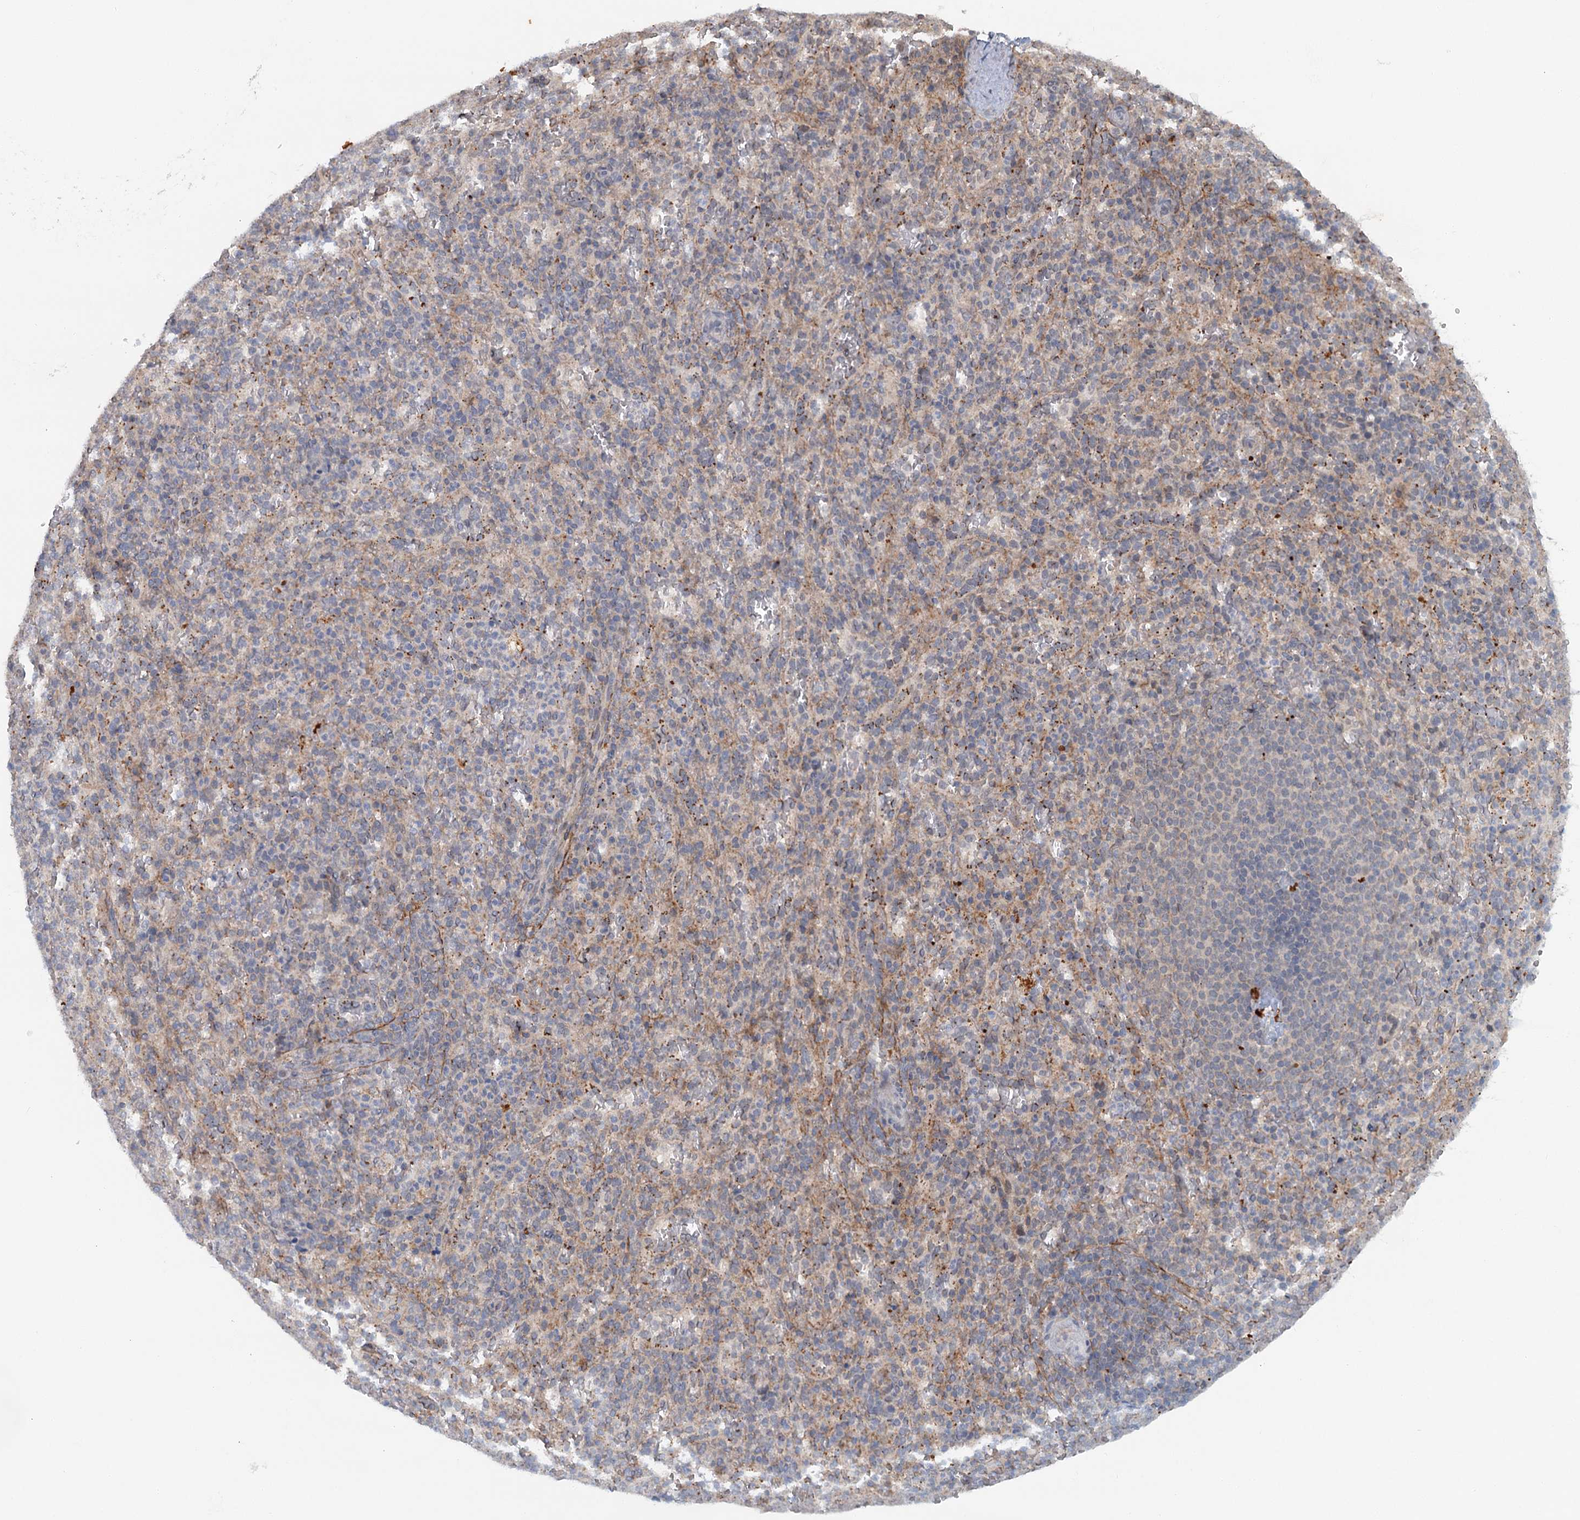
{"staining": {"intensity": "negative", "quantity": "none", "location": "none"}, "tissue": "spleen", "cell_type": "Cells in red pulp", "image_type": "normal", "snomed": [{"axis": "morphology", "description": "Normal tissue, NOS"}, {"axis": "topography", "description": "Spleen"}], "caption": "DAB immunohistochemical staining of normal spleen displays no significant expression in cells in red pulp.", "gene": "TAS2R42", "patient": {"sex": "female", "age": 21}}